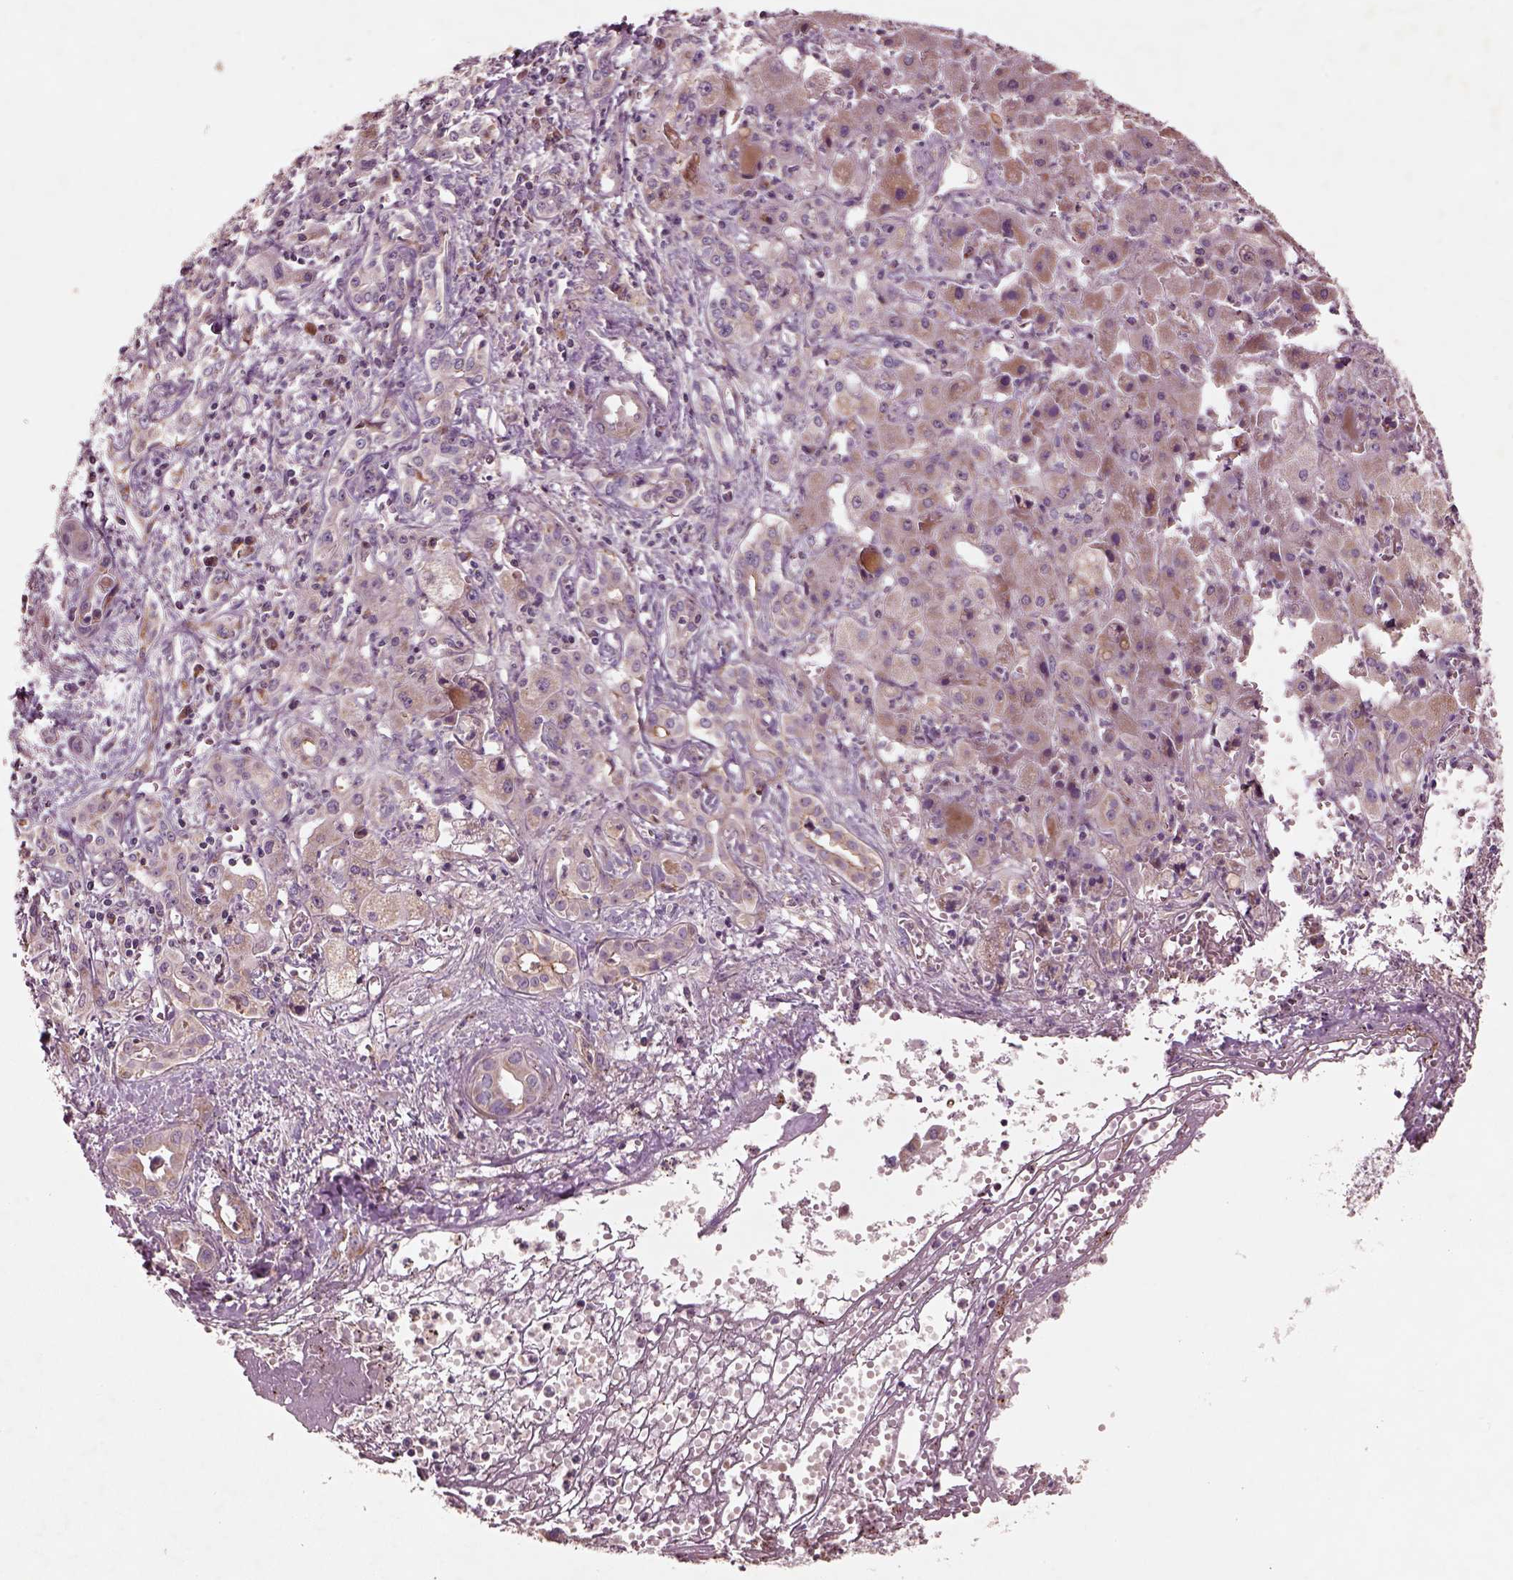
{"staining": {"intensity": "weak", "quantity": ">75%", "location": "cytoplasmic/membranous"}, "tissue": "liver cancer", "cell_type": "Tumor cells", "image_type": "cancer", "snomed": [{"axis": "morphology", "description": "Cholangiocarcinoma"}, {"axis": "topography", "description": "Liver"}], "caption": "Liver cancer (cholangiocarcinoma) stained with a brown dye exhibits weak cytoplasmic/membranous positive positivity in approximately >75% of tumor cells.", "gene": "SLC25A5", "patient": {"sex": "female", "age": 64}}